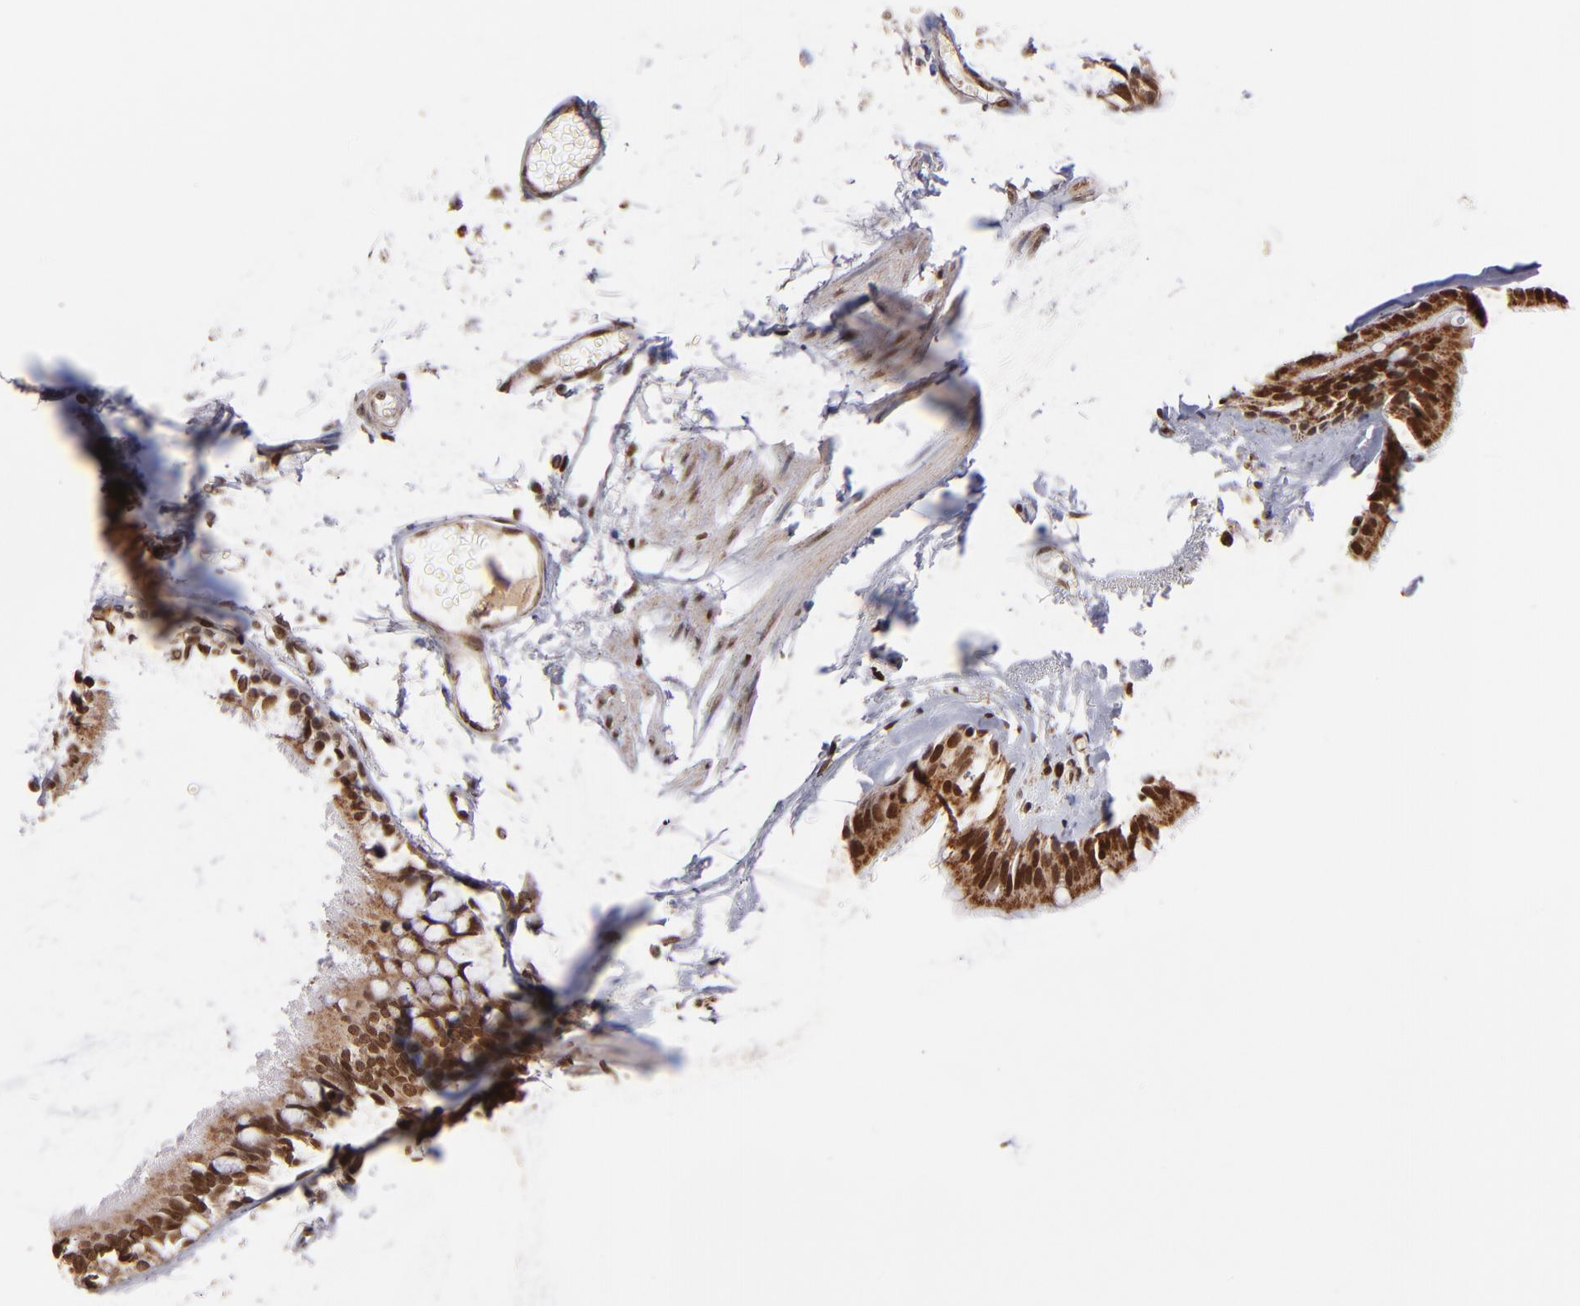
{"staining": {"intensity": "moderate", "quantity": ">75%", "location": "cytoplasmic/membranous,nuclear"}, "tissue": "bronchus", "cell_type": "Respiratory epithelial cells", "image_type": "normal", "snomed": [{"axis": "morphology", "description": "Normal tissue, NOS"}, {"axis": "topography", "description": "Bronchus"}, {"axis": "topography", "description": "Lung"}], "caption": "An image of human bronchus stained for a protein demonstrates moderate cytoplasmic/membranous,nuclear brown staining in respiratory epithelial cells.", "gene": "TOP1MT", "patient": {"sex": "female", "age": 56}}